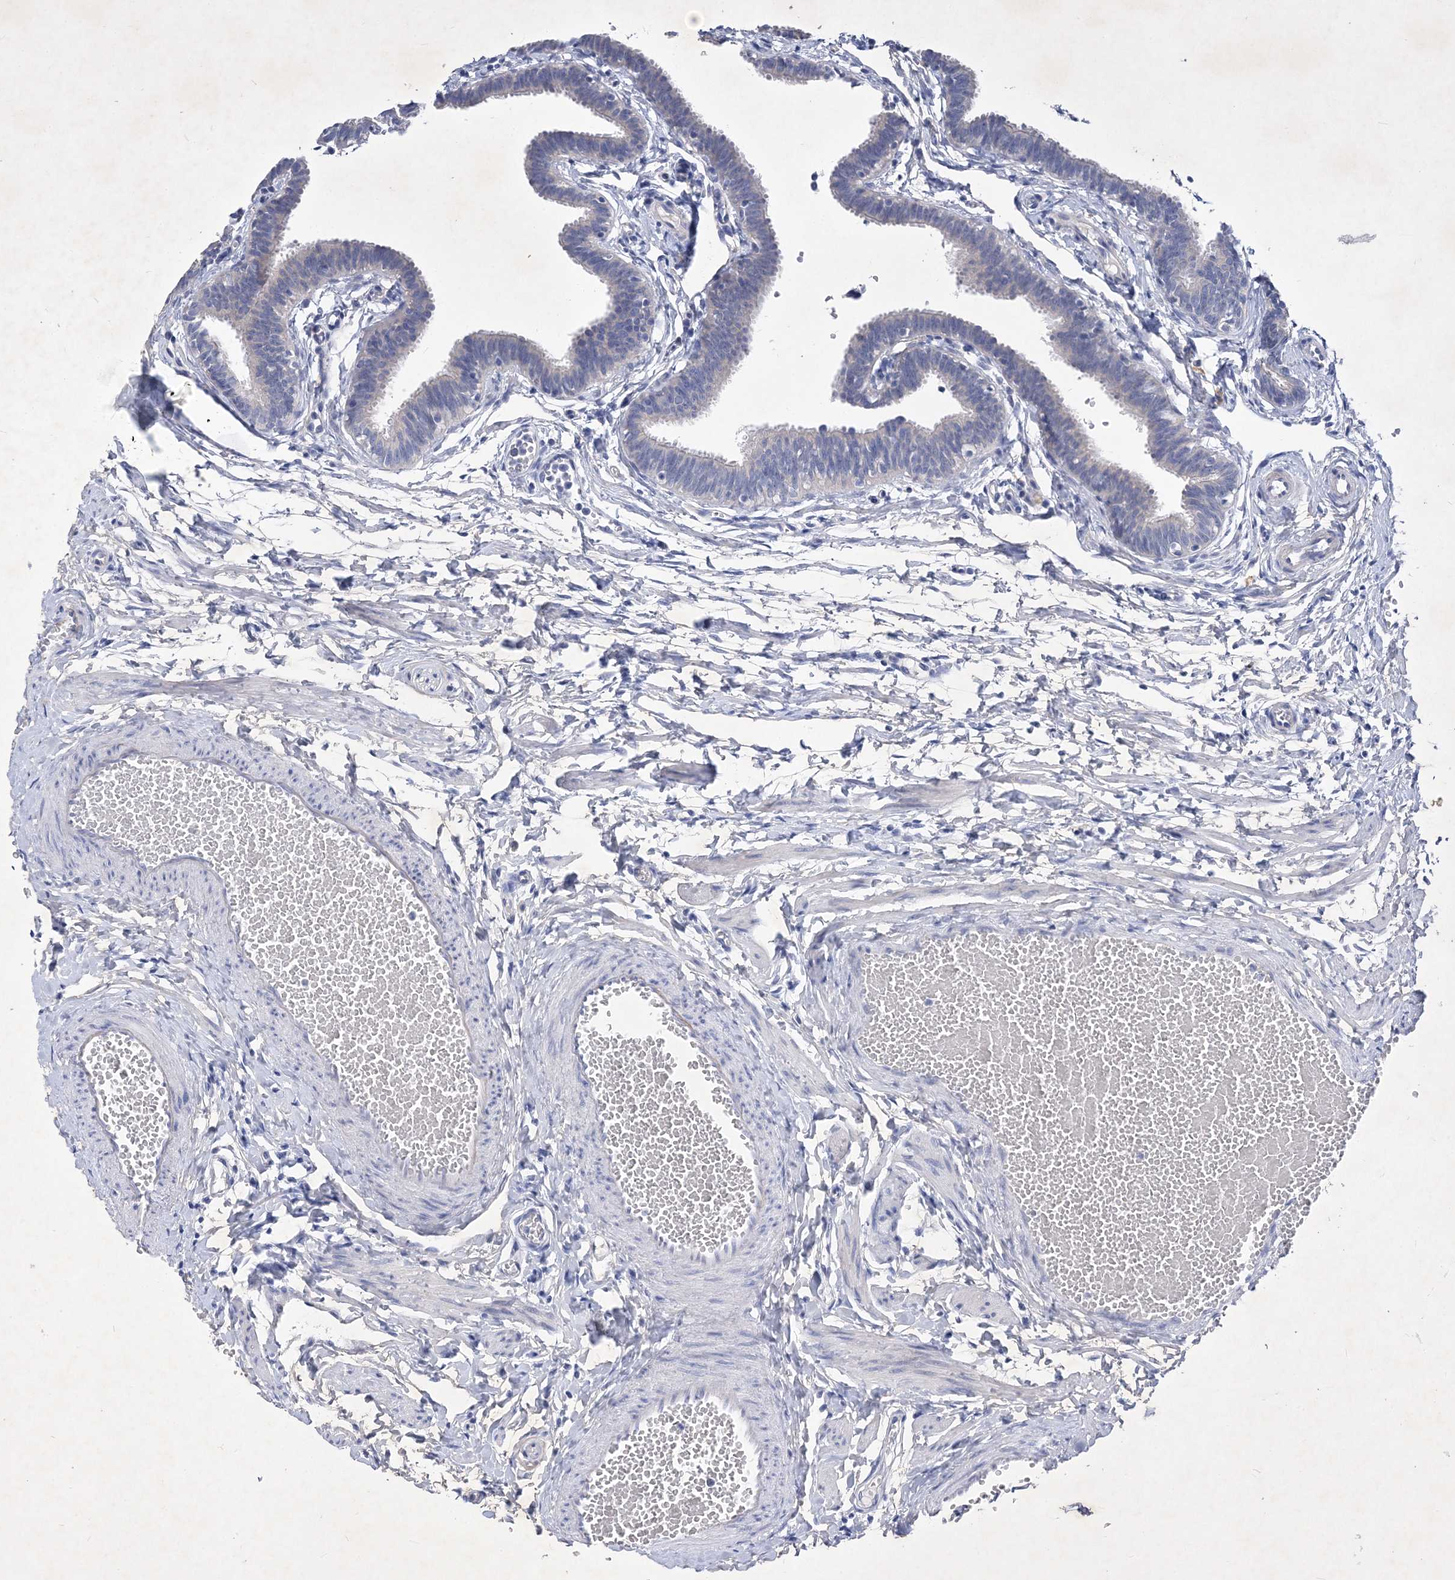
{"staining": {"intensity": "negative", "quantity": "none", "location": "none"}, "tissue": "fallopian tube", "cell_type": "Glandular cells", "image_type": "normal", "snomed": [{"axis": "morphology", "description": "Normal tissue, NOS"}, {"axis": "topography", "description": "Fallopian tube"}, {"axis": "topography", "description": "Ovary"}], "caption": "This is an IHC image of normal fallopian tube. There is no staining in glandular cells.", "gene": "GPN1", "patient": {"sex": "female", "age": 23}}